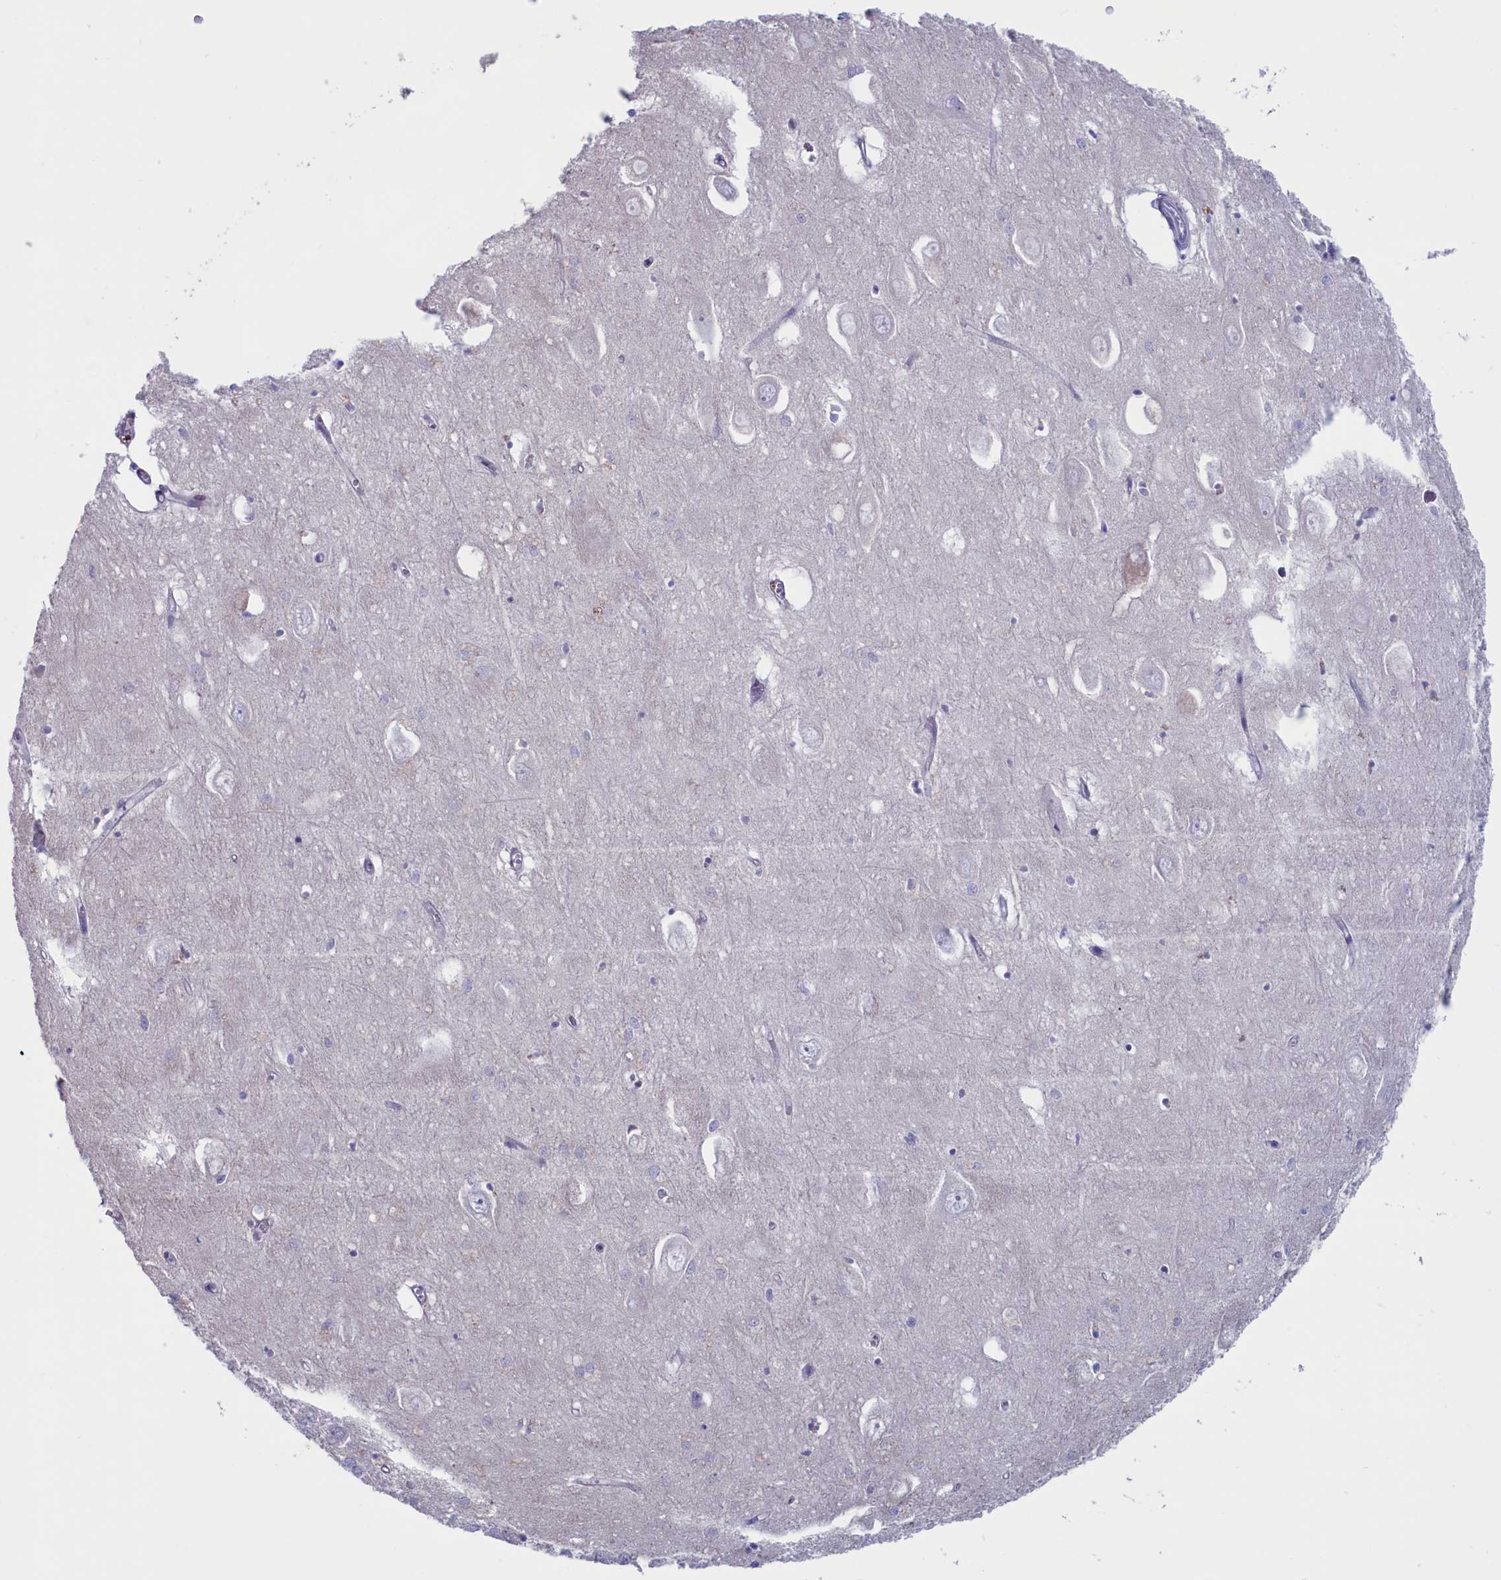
{"staining": {"intensity": "negative", "quantity": "none", "location": "none"}, "tissue": "hippocampus", "cell_type": "Glial cells", "image_type": "normal", "snomed": [{"axis": "morphology", "description": "Normal tissue, NOS"}, {"axis": "topography", "description": "Hippocampus"}], "caption": "This is a image of immunohistochemistry (IHC) staining of unremarkable hippocampus, which shows no positivity in glial cells.", "gene": "NIBAN3", "patient": {"sex": "female", "age": 64}}